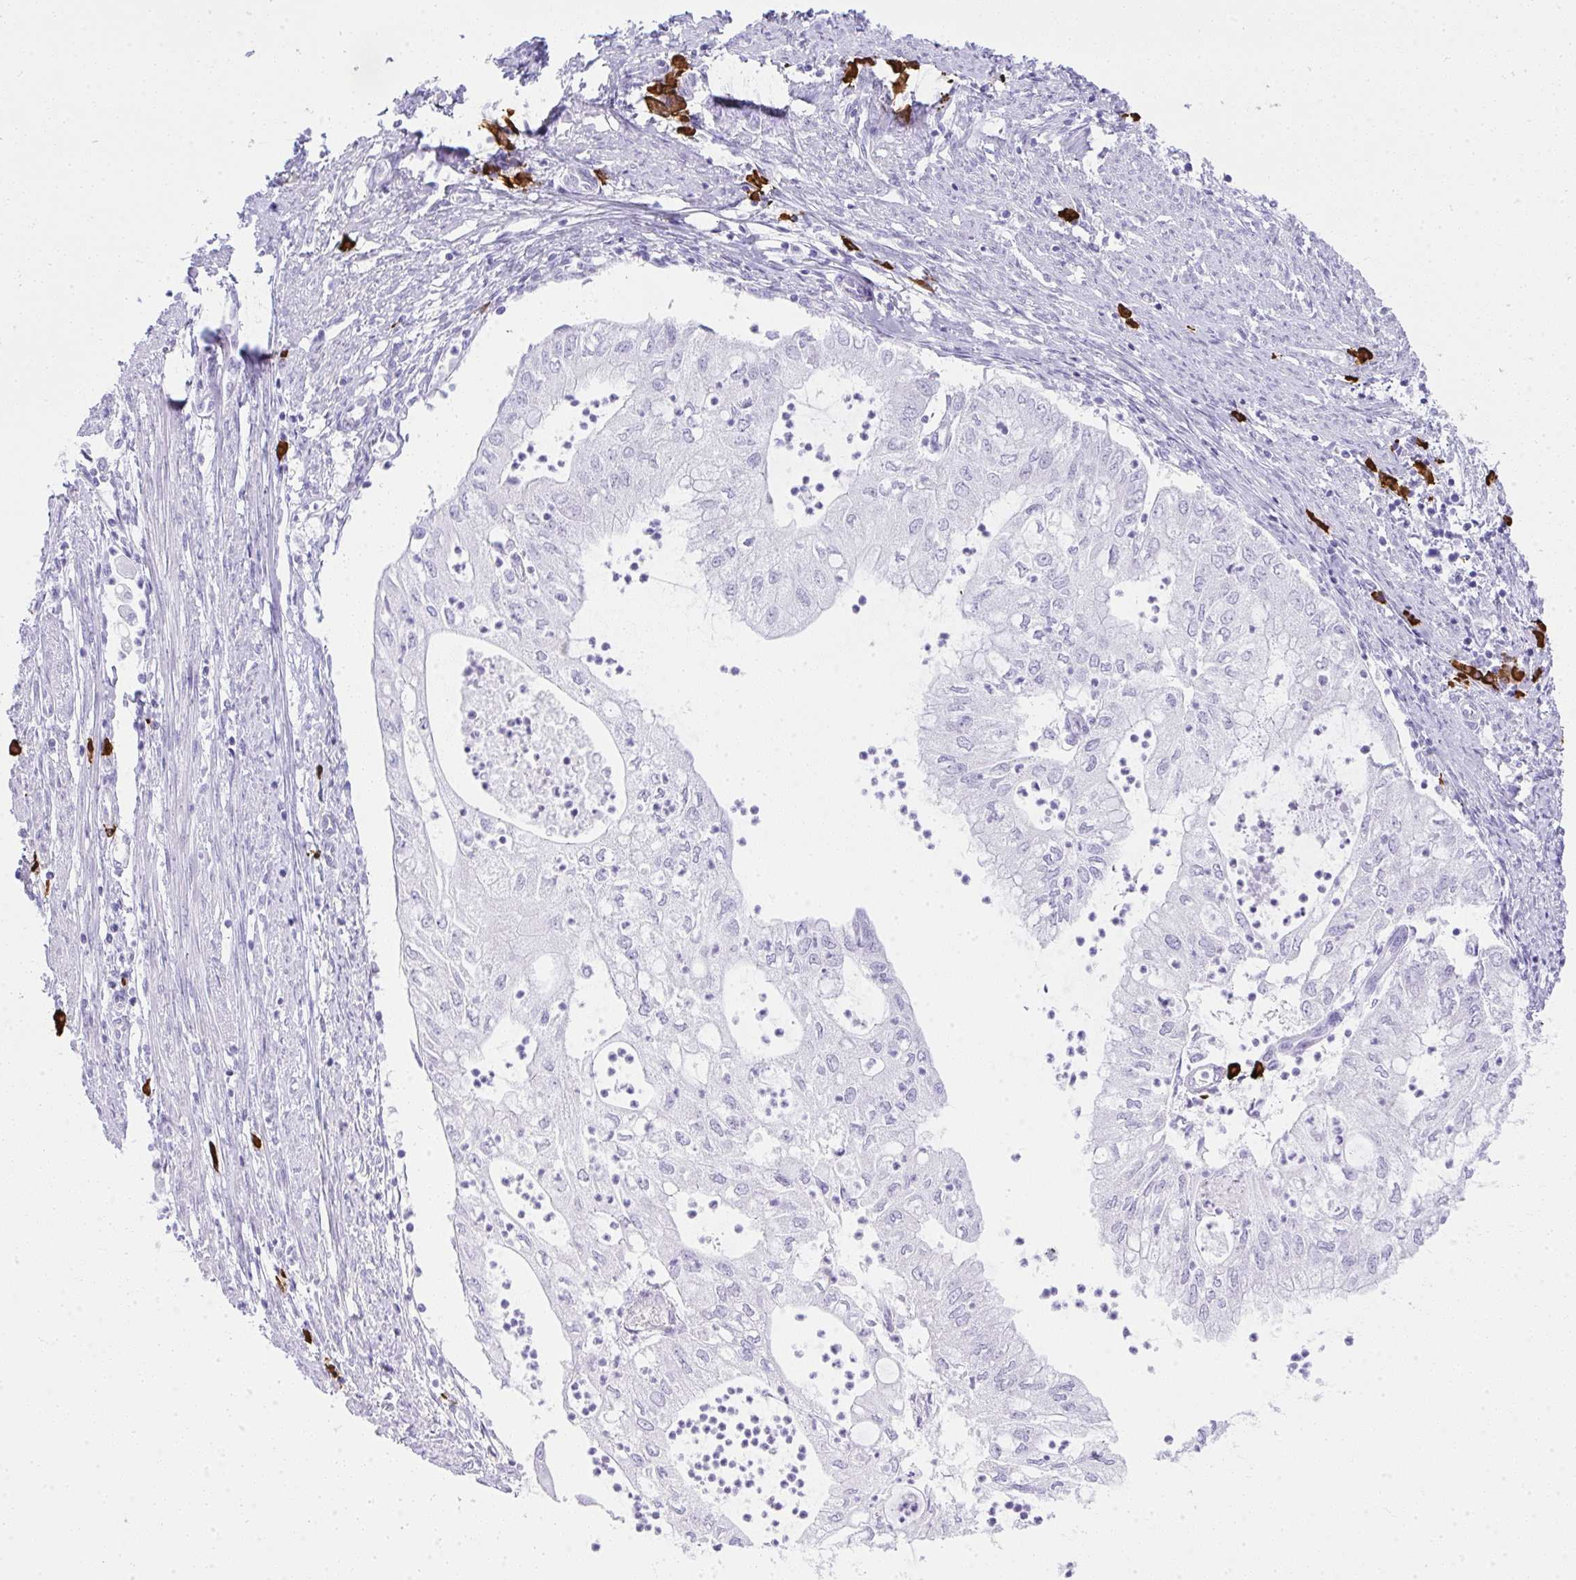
{"staining": {"intensity": "negative", "quantity": "none", "location": "none"}, "tissue": "endometrial cancer", "cell_type": "Tumor cells", "image_type": "cancer", "snomed": [{"axis": "morphology", "description": "Adenocarcinoma, NOS"}, {"axis": "topography", "description": "Endometrium"}], "caption": "An immunohistochemistry (IHC) histopathology image of endometrial adenocarcinoma is shown. There is no staining in tumor cells of endometrial adenocarcinoma.", "gene": "CDADC1", "patient": {"sex": "female", "age": 75}}